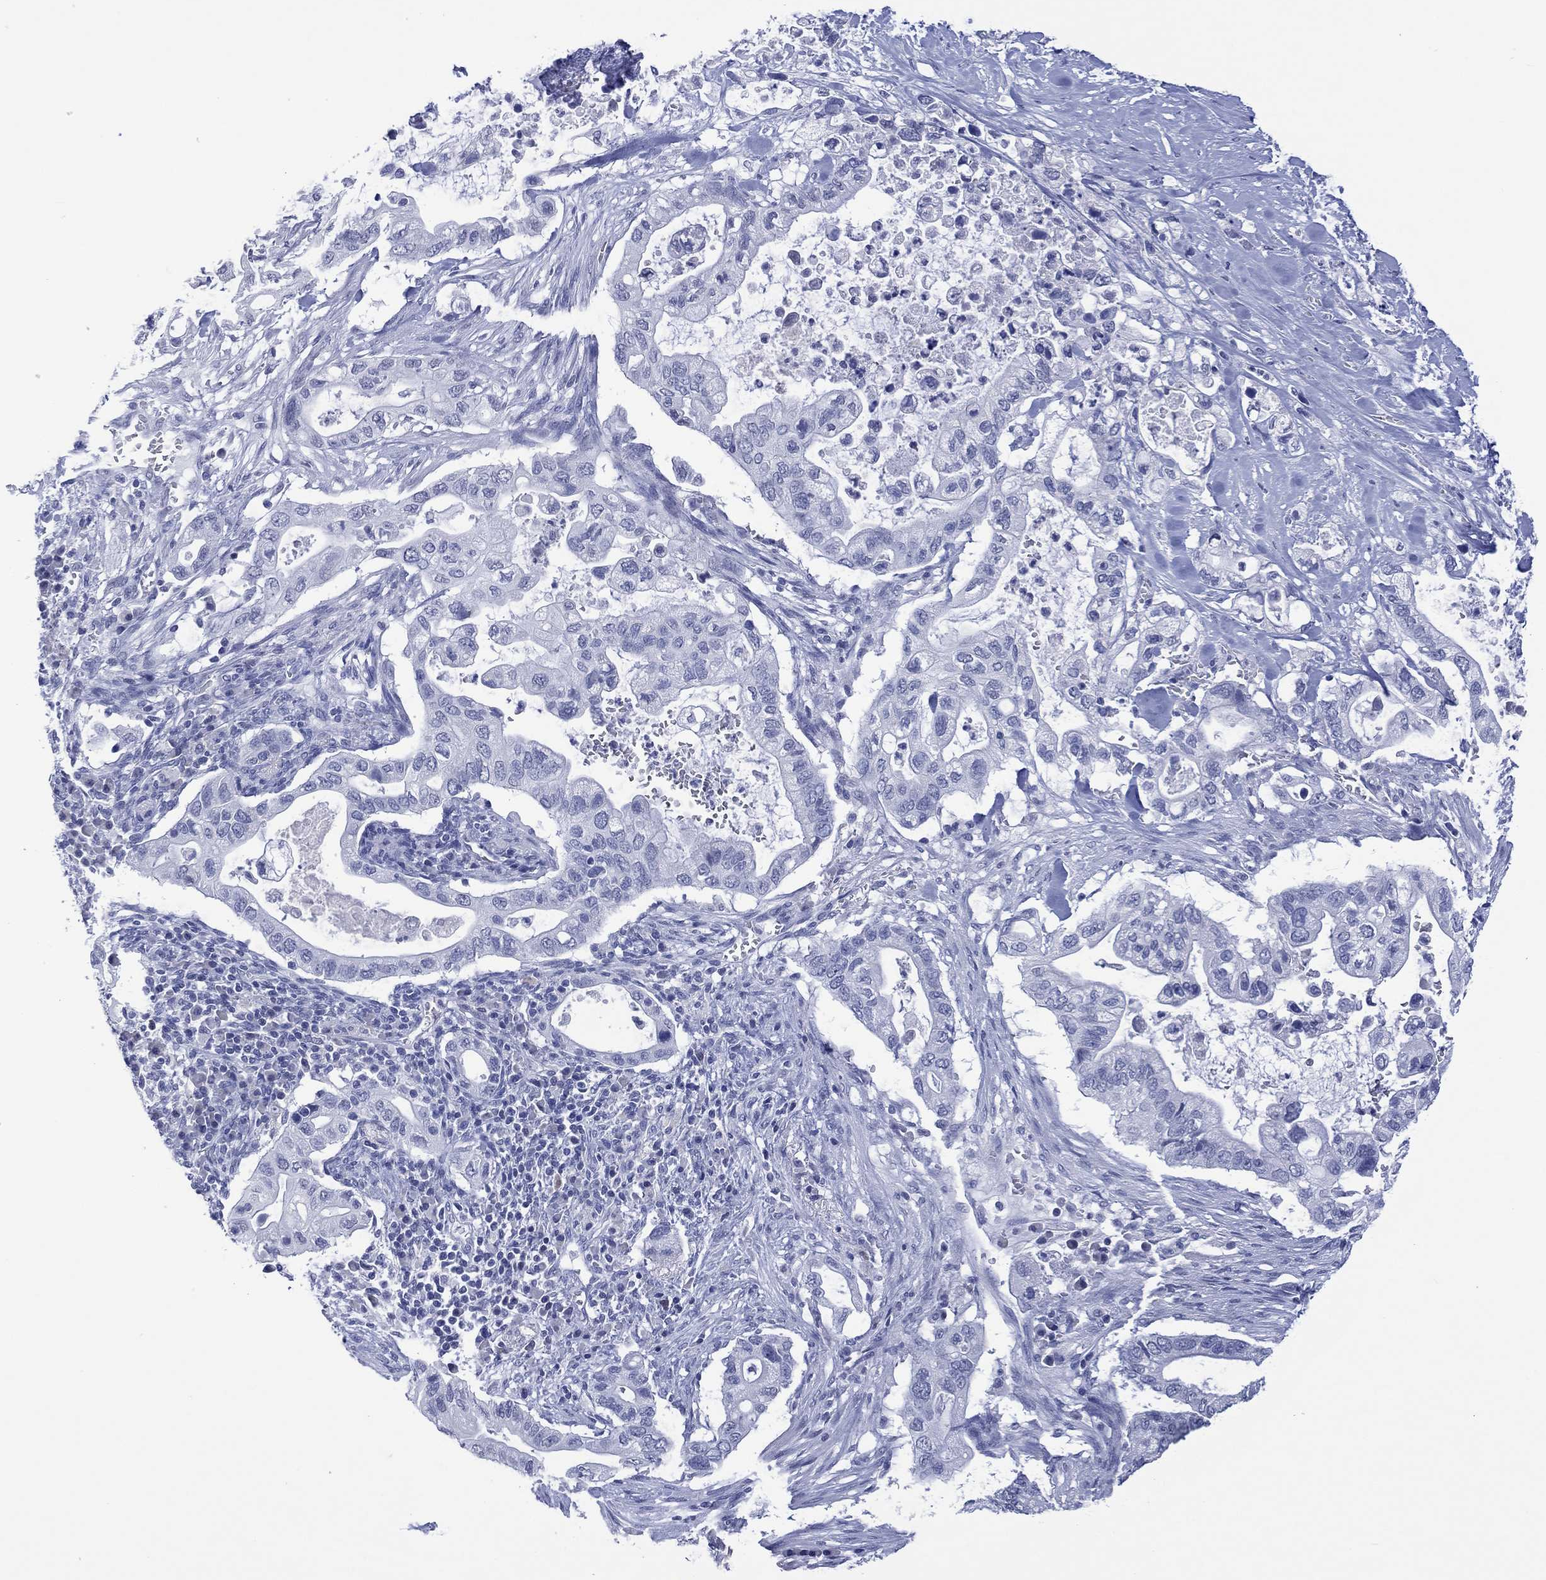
{"staining": {"intensity": "negative", "quantity": "none", "location": "none"}, "tissue": "pancreatic cancer", "cell_type": "Tumor cells", "image_type": "cancer", "snomed": [{"axis": "morphology", "description": "Adenocarcinoma, NOS"}, {"axis": "topography", "description": "Pancreas"}], "caption": "Image shows no significant protein positivity in tumor cells of pancreatic adenocarcinoma.", "gene": "UTF1", "patient": {"sex": "female", "age": 72}}